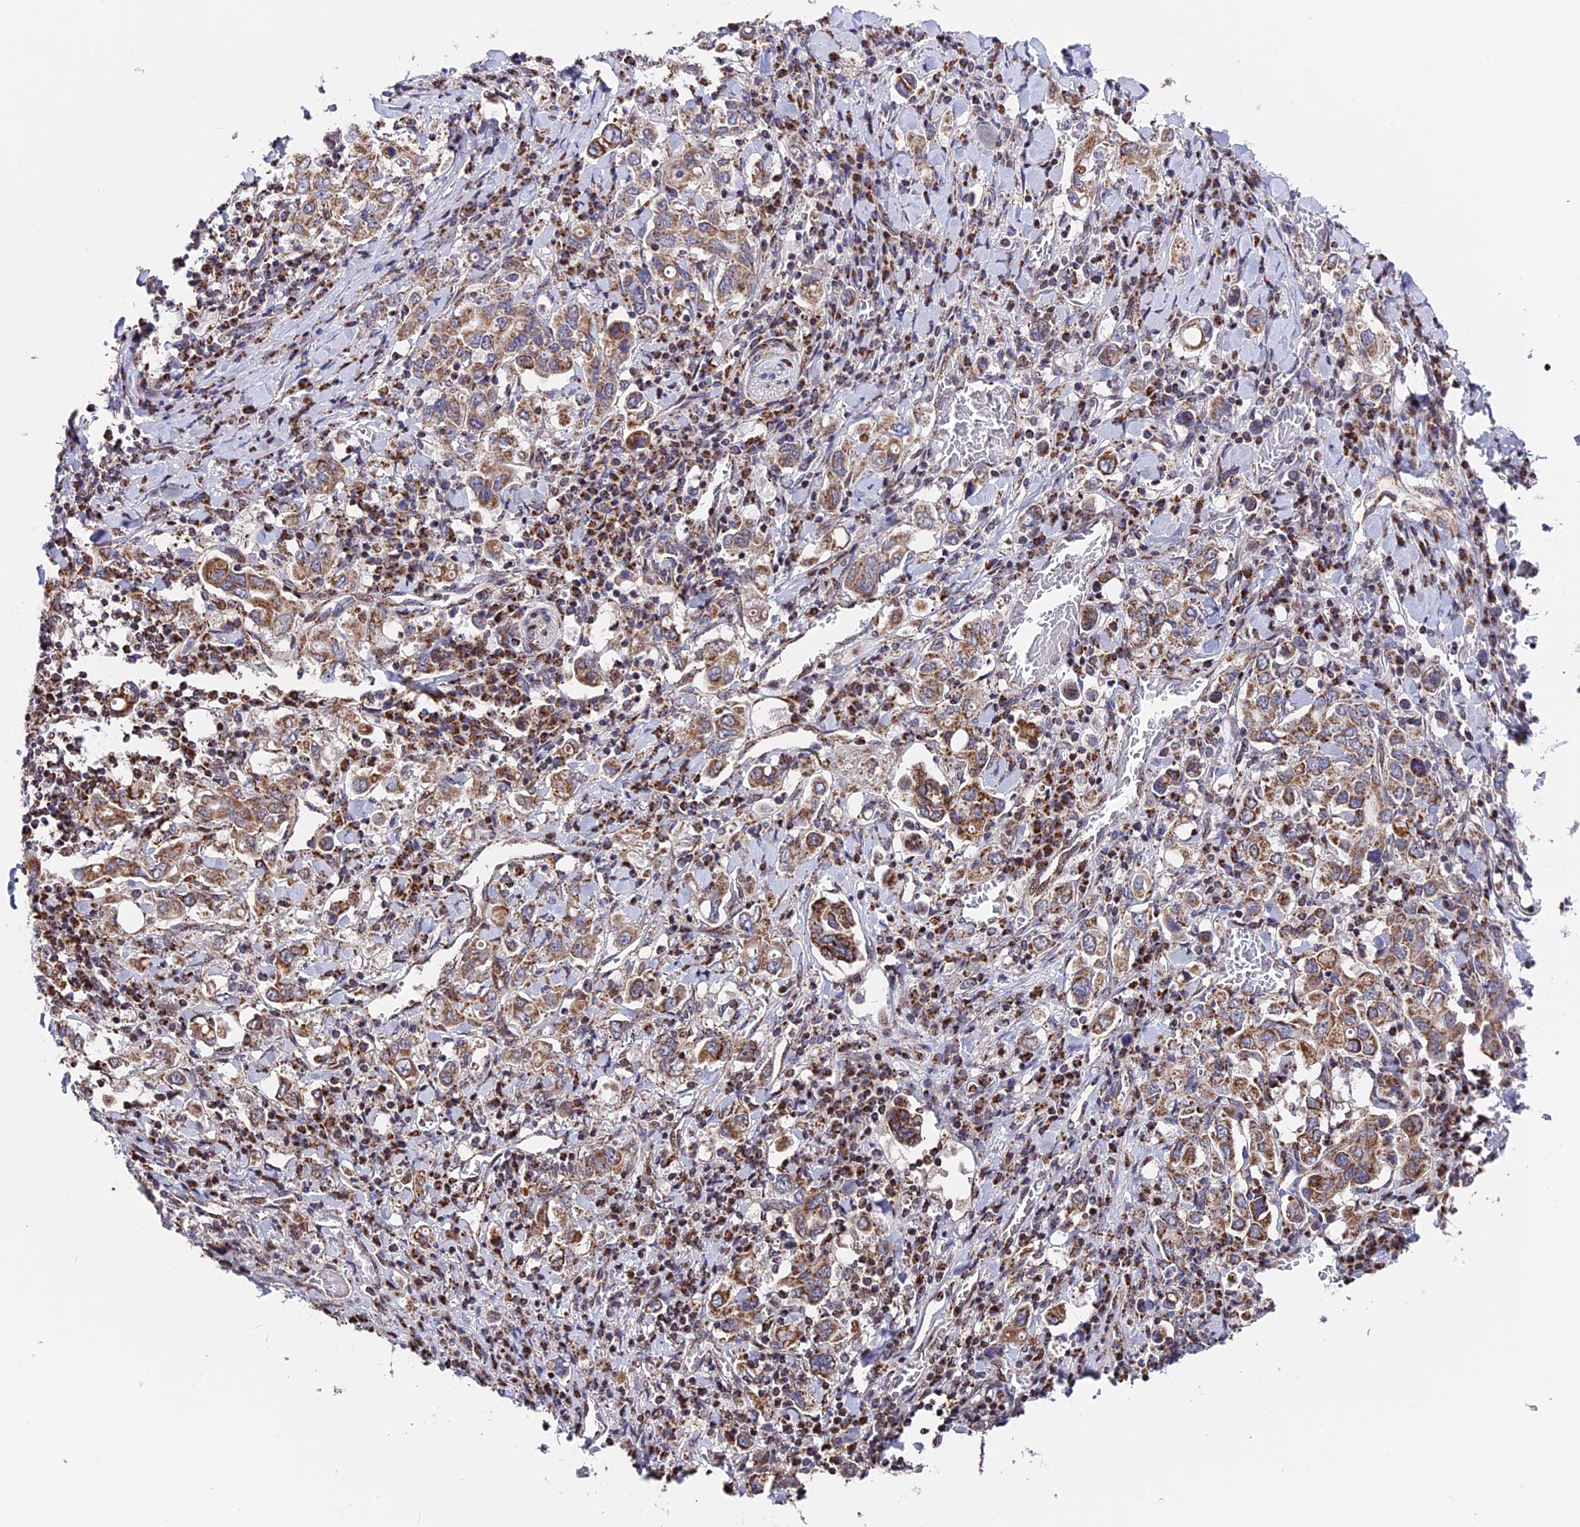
{"staining": {"intensity": "moderate", "quantity": ">75%", "location": "cytoplasmic/membranous"}, "tissue": "stomach cancer", "cell_type": "Tumor cells", "image_type": "cancer", "snomed": [{"axis": "morphology", "description": "Adenocarcinoma, NOS"}, {"axis": "topography", "description": "Stomach, upper"}], "caption": "This photomicrograph displays immunohistochemistry staining of human stomach cancer, with medium moderate cytoplasmic/membranous staining in approximately >75% of tumor cells.", "gene": "FAM174C", "patient": {"sex": "male", "age": 62}}